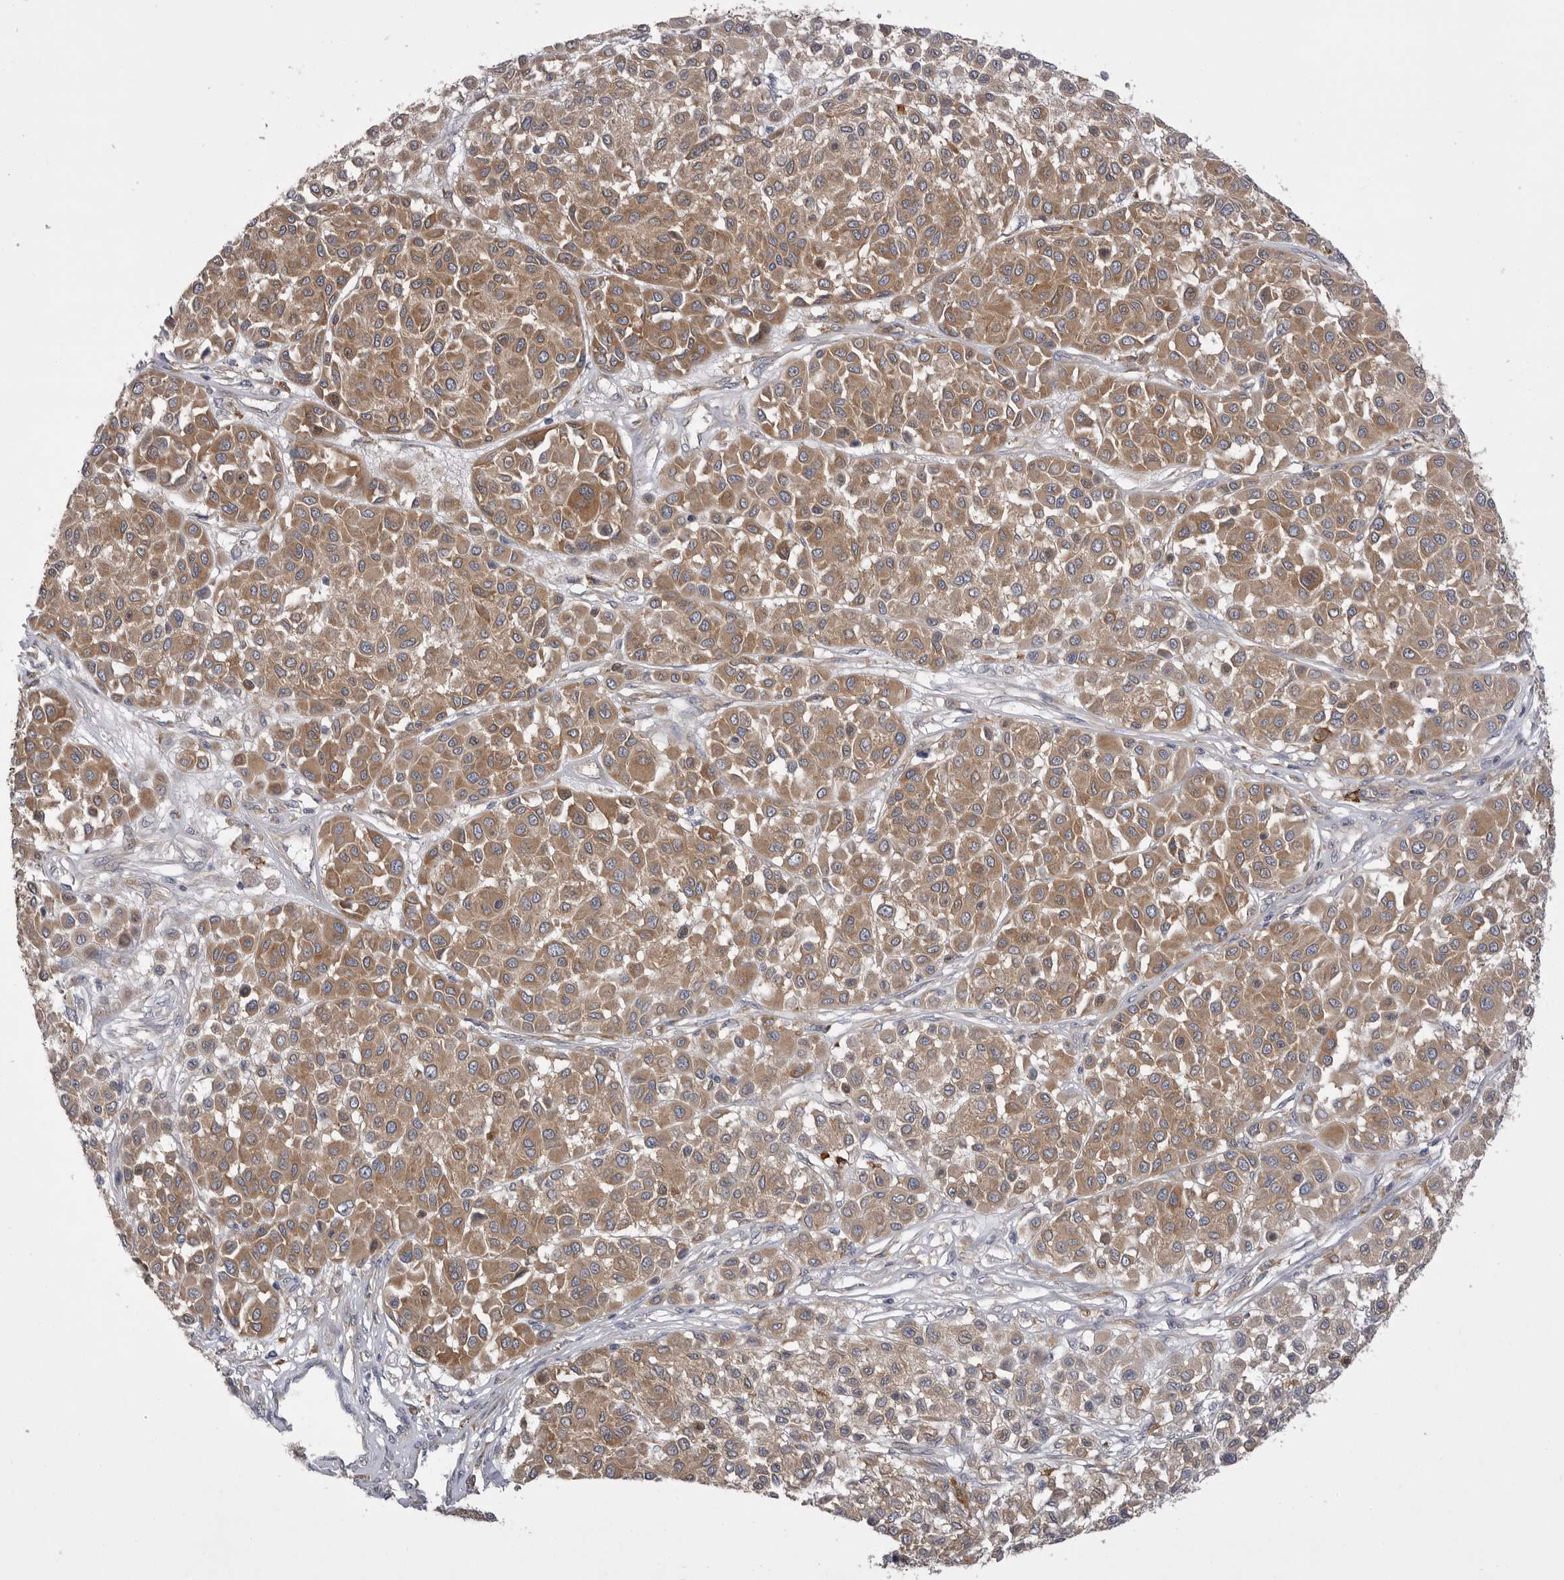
{"staining": {"intensity": "moderate", "quantity": ">75%", "location": "cytoplasmic/membranous"}, "tissue": "melanoma", "cell_type": "Tumor cells", "image_type": "cancer", "snomed": [{"axis": "morphology", "description": "Malignant melanoma, Metastatic site"}, {"axis": "topography", "description": "Soft tissue"}], "caption": "Moderate cytoplasmic/membranous positivity is appreciated in about >75% of tumor cells in melanoma.", "gene": "VAC14", "patient": {"sex": "male", "age": 41}}